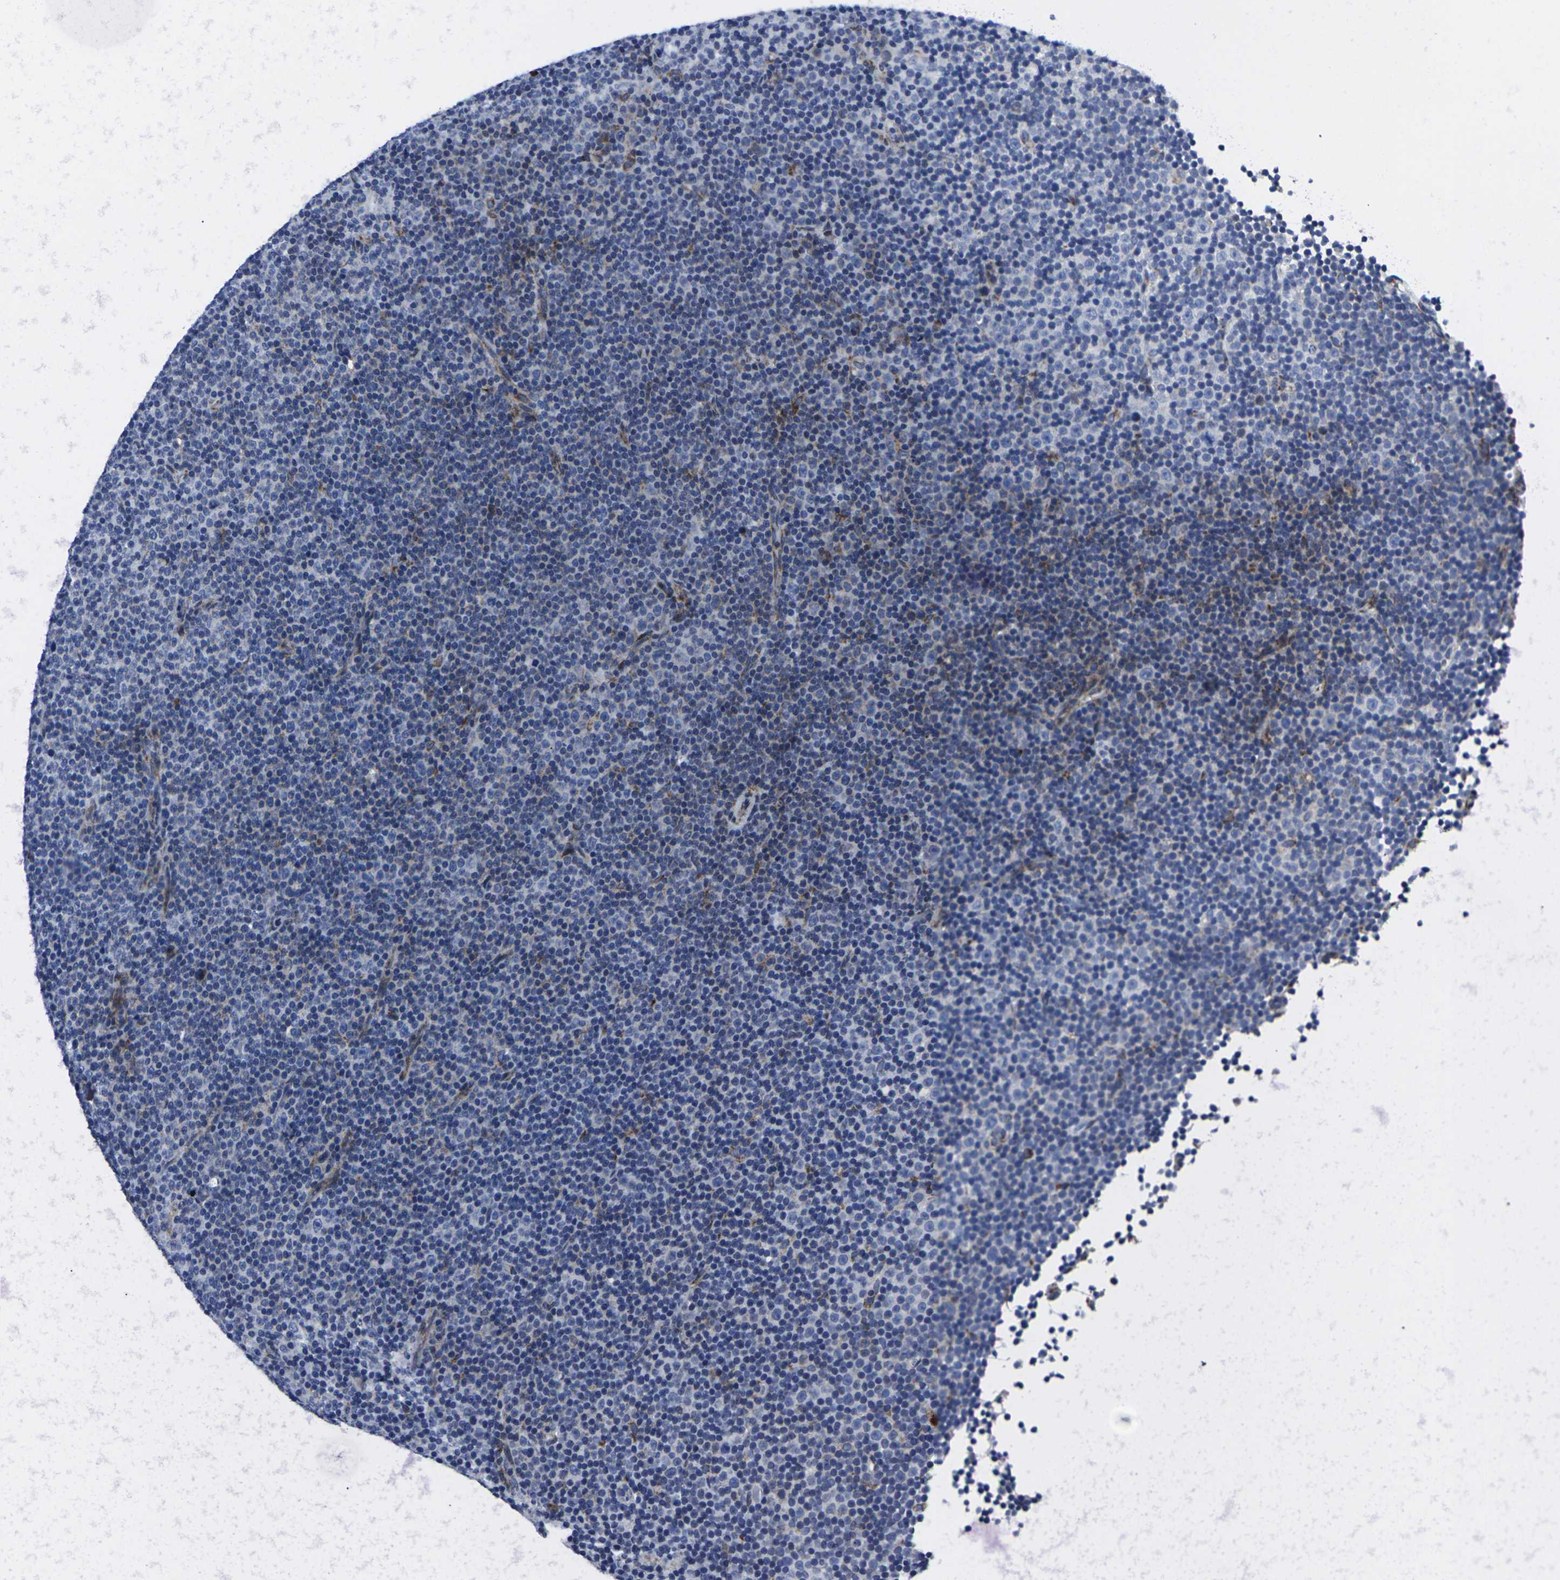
{"staining": {"intensity": "weak", "quantity": "25%-75%", "location": "cytoplasmic/membranous"}, "tissue": "lymphoma", "cell_type": "Tumor cells", "image_type": "cancer", "snomed": [{"axis": "morphology", "description": "Malignant lymphoma, non-Hodgkin's type, Low grade"}, {"axis": "topography", "description": "Lymph node"}], "caption": "High-power microscopy captured an IHC micrograph of lymphoma, revealing weak cytoplasmic/membranous staining in approximately 25%-75% of tumor cells.", "gene": "RPN1", "patient": {"sex": "female", "age": 67}}